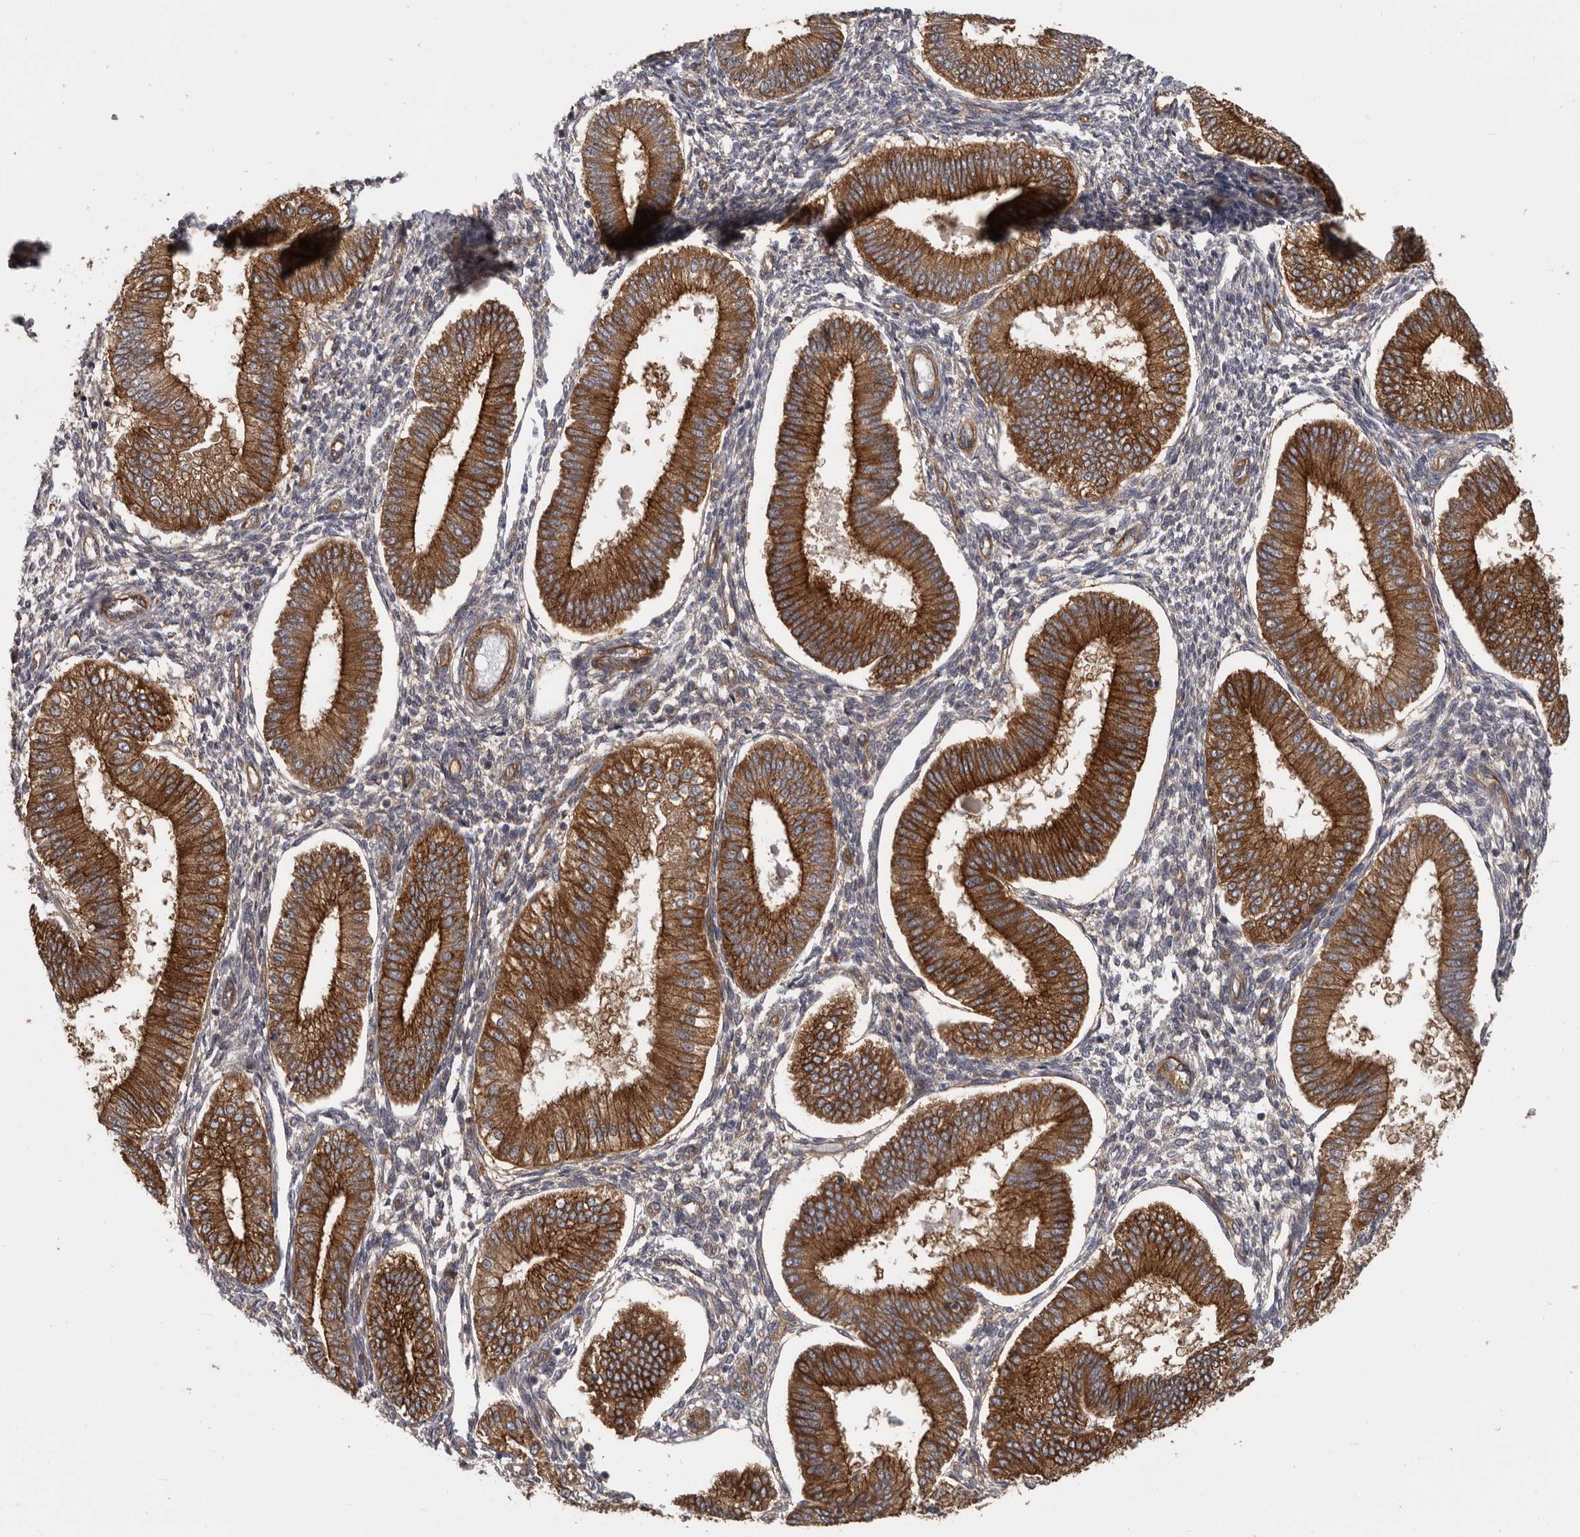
{"staining": {"intensity": "moderate", "quantity": "25%-75%", "location": "cytoplasmic/membranous"}, "tissue": "endometrium", "cell_type": "Cells in endometrial stroma", "image_type": "normal", "snomed": [{"axis": "morphology", "description": "Normal tissue, NOS"}, {"axis": "topography", "description": "Endometrium"}], "caption": "The immunohistochemical stain labels moderate cytoplasmic/membranous positivity in cells in endometrial stroma of normal endometrium. The protein of interest is shown in brown color, while the nuclei are stained blue.", "gene": "ENAH", "patient": {"sex": "female", "age": 39}}